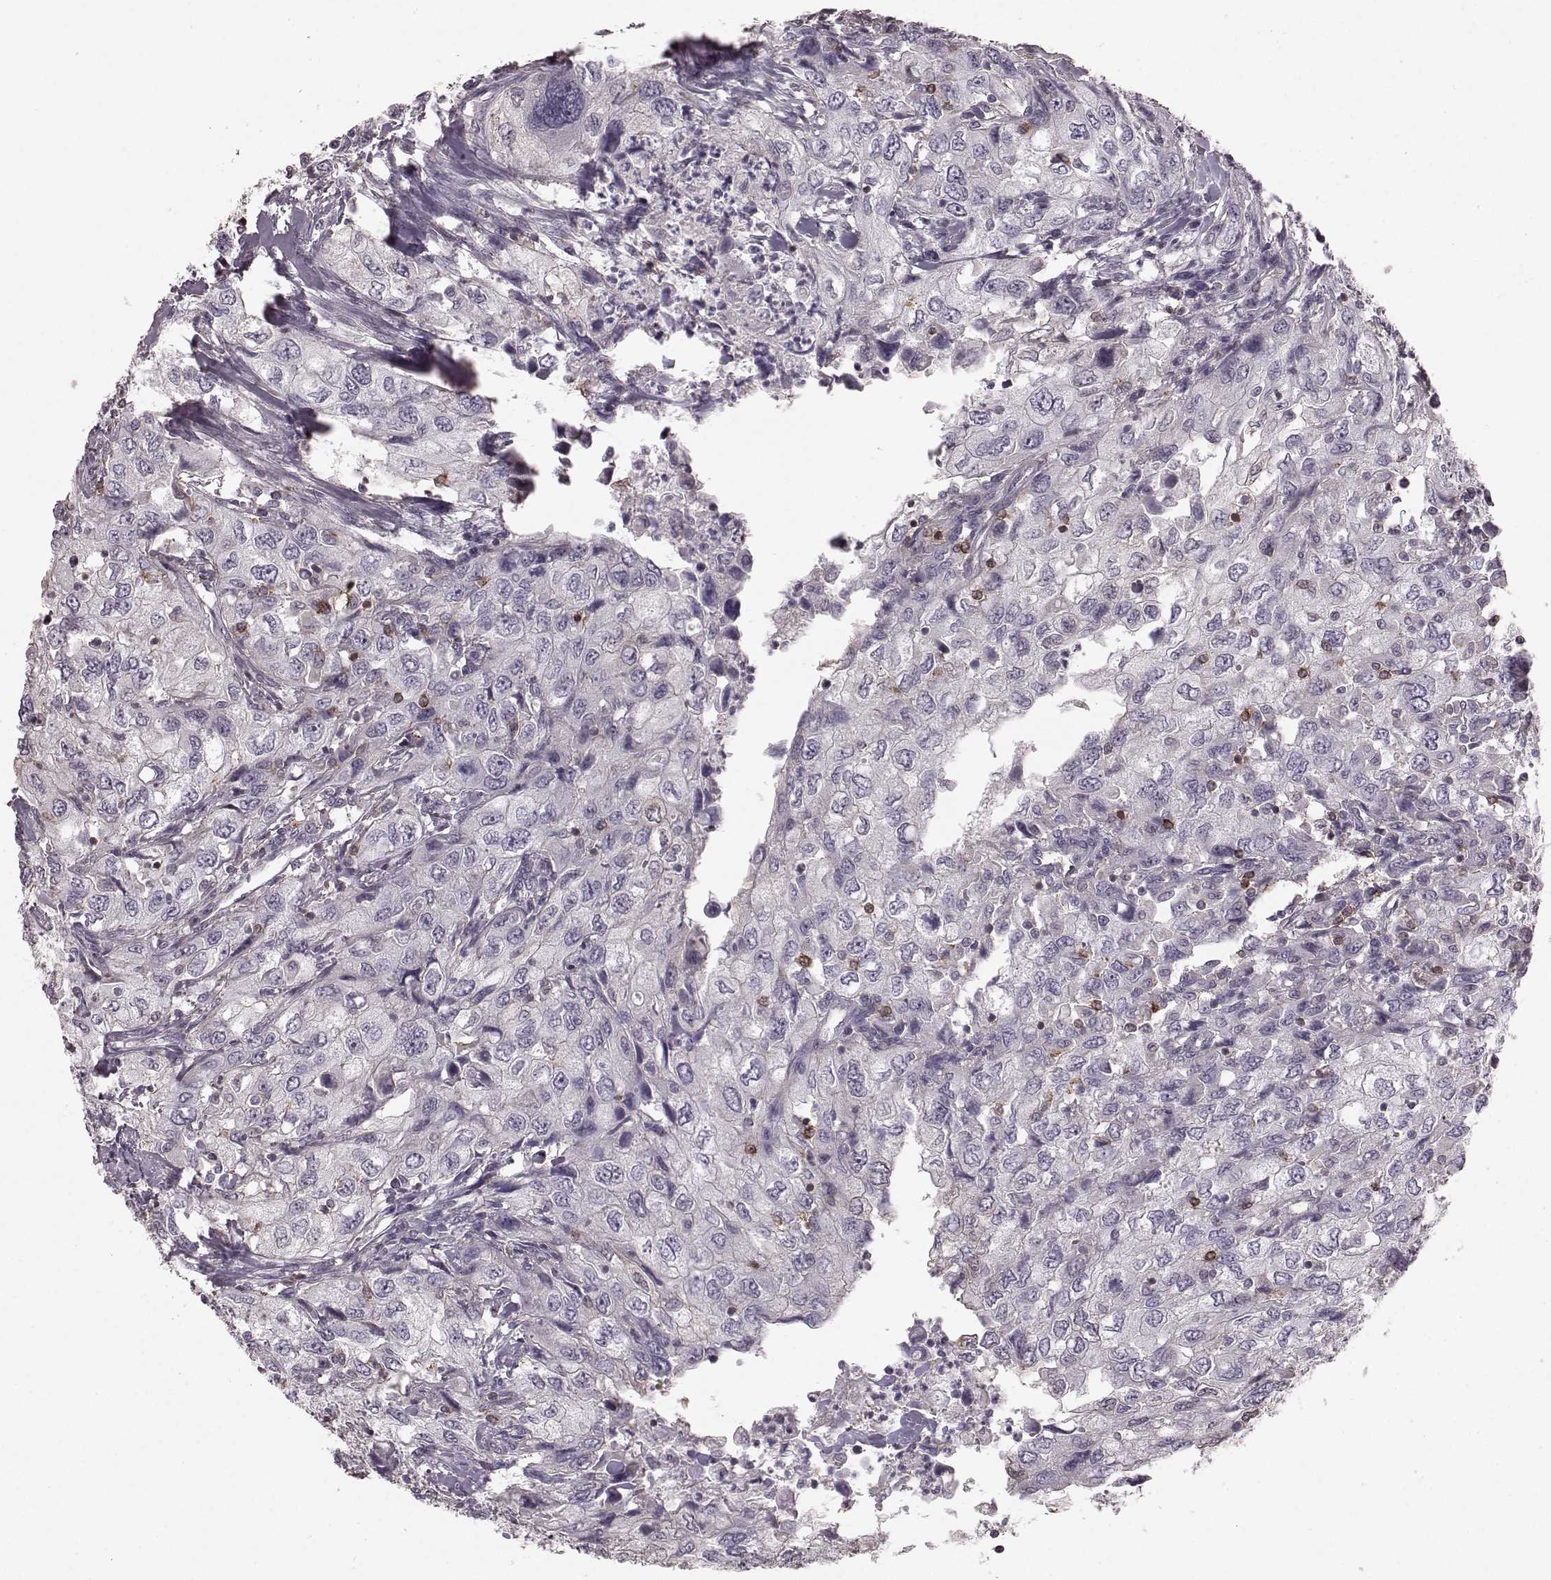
{"staining": {"intensity": "negative", "quantity": "none", "location": "none"}, "tissue": "urothelial cancer", "cell_type": "Tumor cells", "image_type": "cancer", "snomed": [{"axis": "morphology", "description": "Urothelial carcinoma, High grade"}, {"axis": "topography", "description": "Urinary bladder"}], "caption": "IHC micrograph of neoplastic tissue: human urothelial cancer stained with DAB (3,3'-diaminobenzidine) demonstrates no significant protein positivity in tumor cells. (DAB (3,3'-diaminobenzidine) immunohistochemistry, high magnification).", "gene": "PDCD1", "patient": {"sex": "male", "age": 76}}